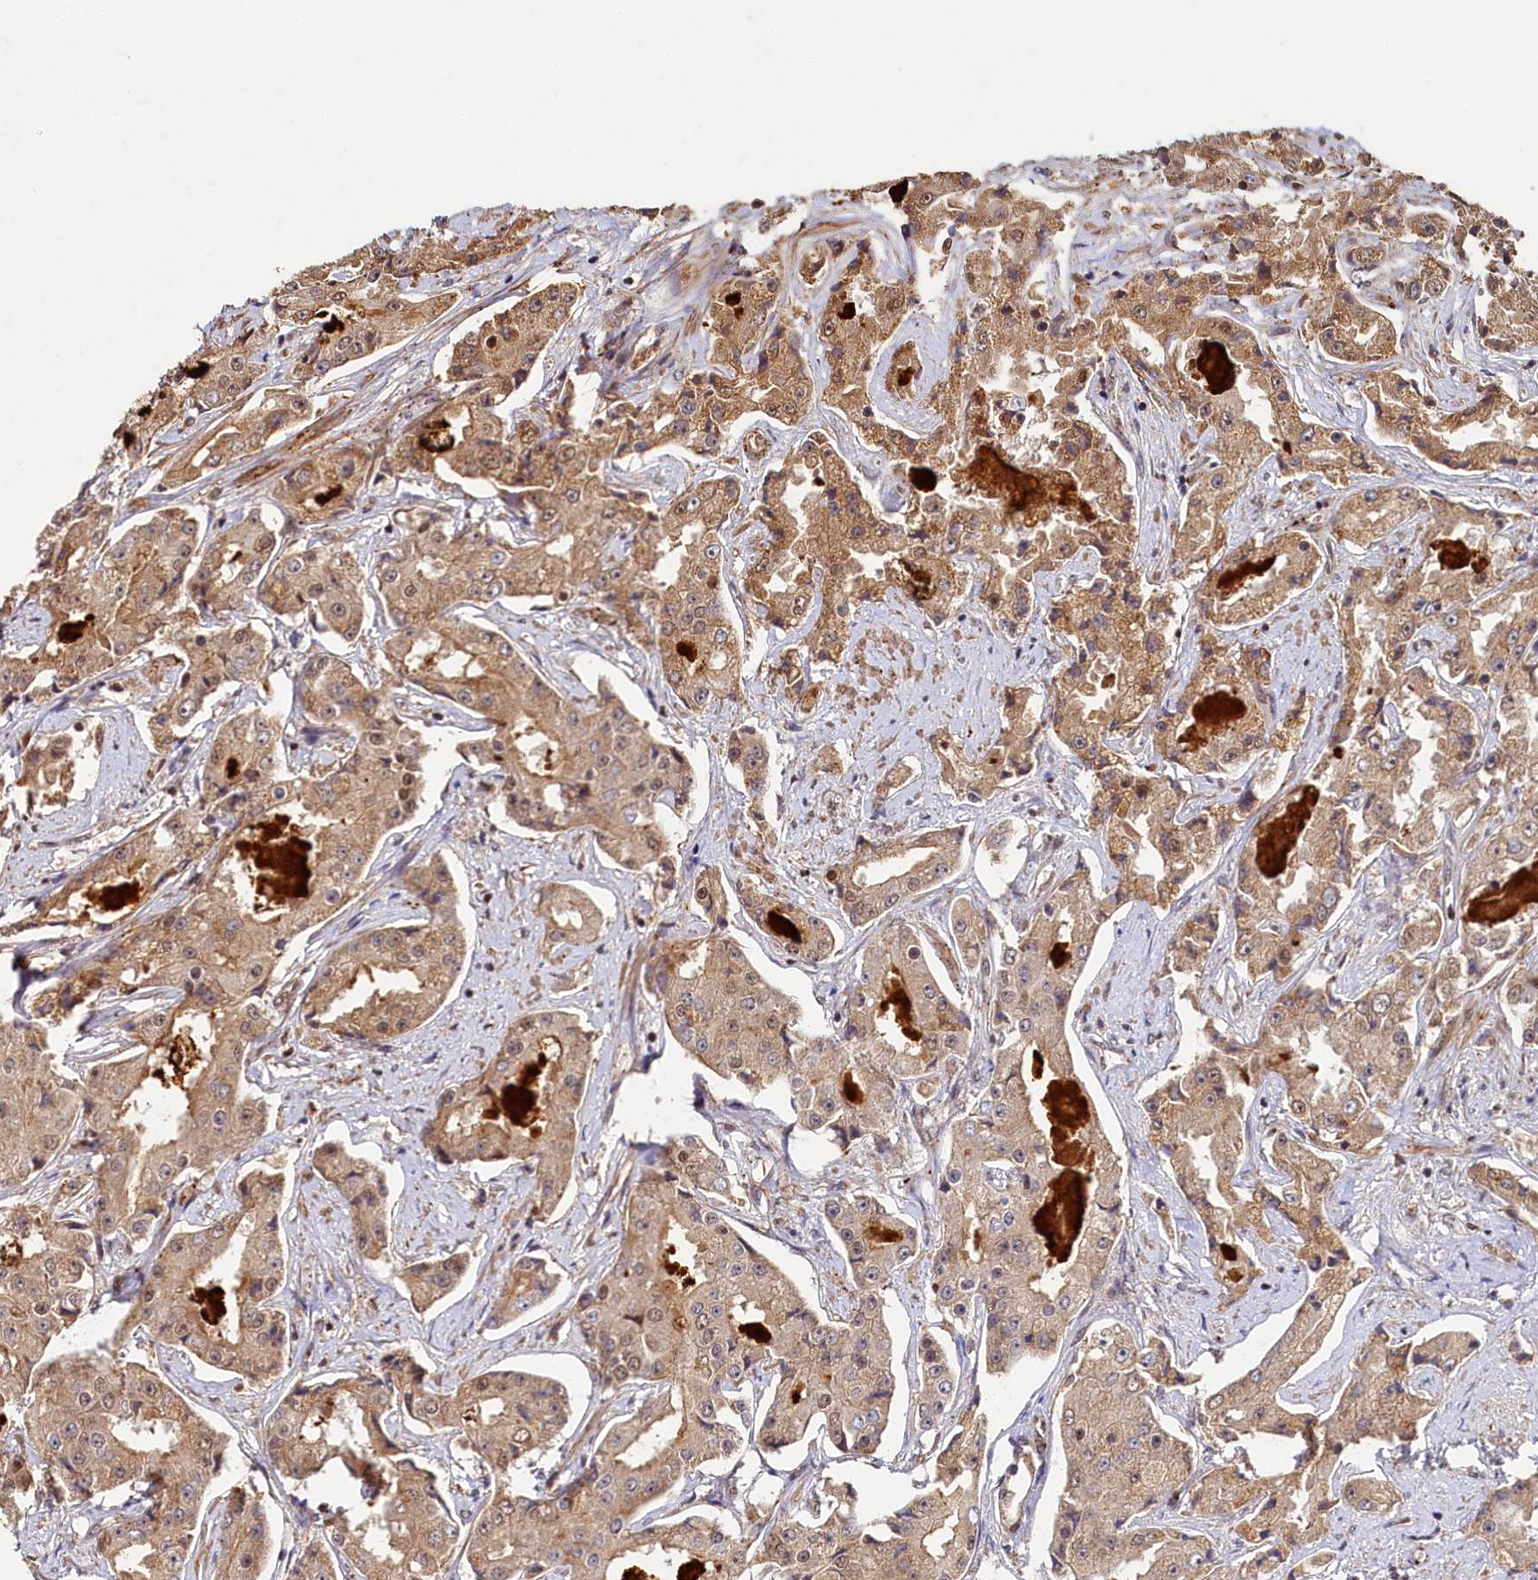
{"staining": {"intensity": "moderate", "quantity": ">75%", "location": "cytoplasmic/membranous,nuclear"}, "tissue": "prostate cancer", "cell_type": "Tumor cells", "image_type": "cancer", "snomed": [{"axis": "morphology", "description": "Adenocarcinoma, High grade"}, {"axis": "topography", "description": "Prostate"}], "caption": "Immunohistochemical staining of prostate cancer demonstrates medium levels of moderate cytoplasmic/membranous and nuclear protein positivity in about >75% of tumor cells.", "gene": "TRIM23", "patient": {"sex": "male", "age": 73}}